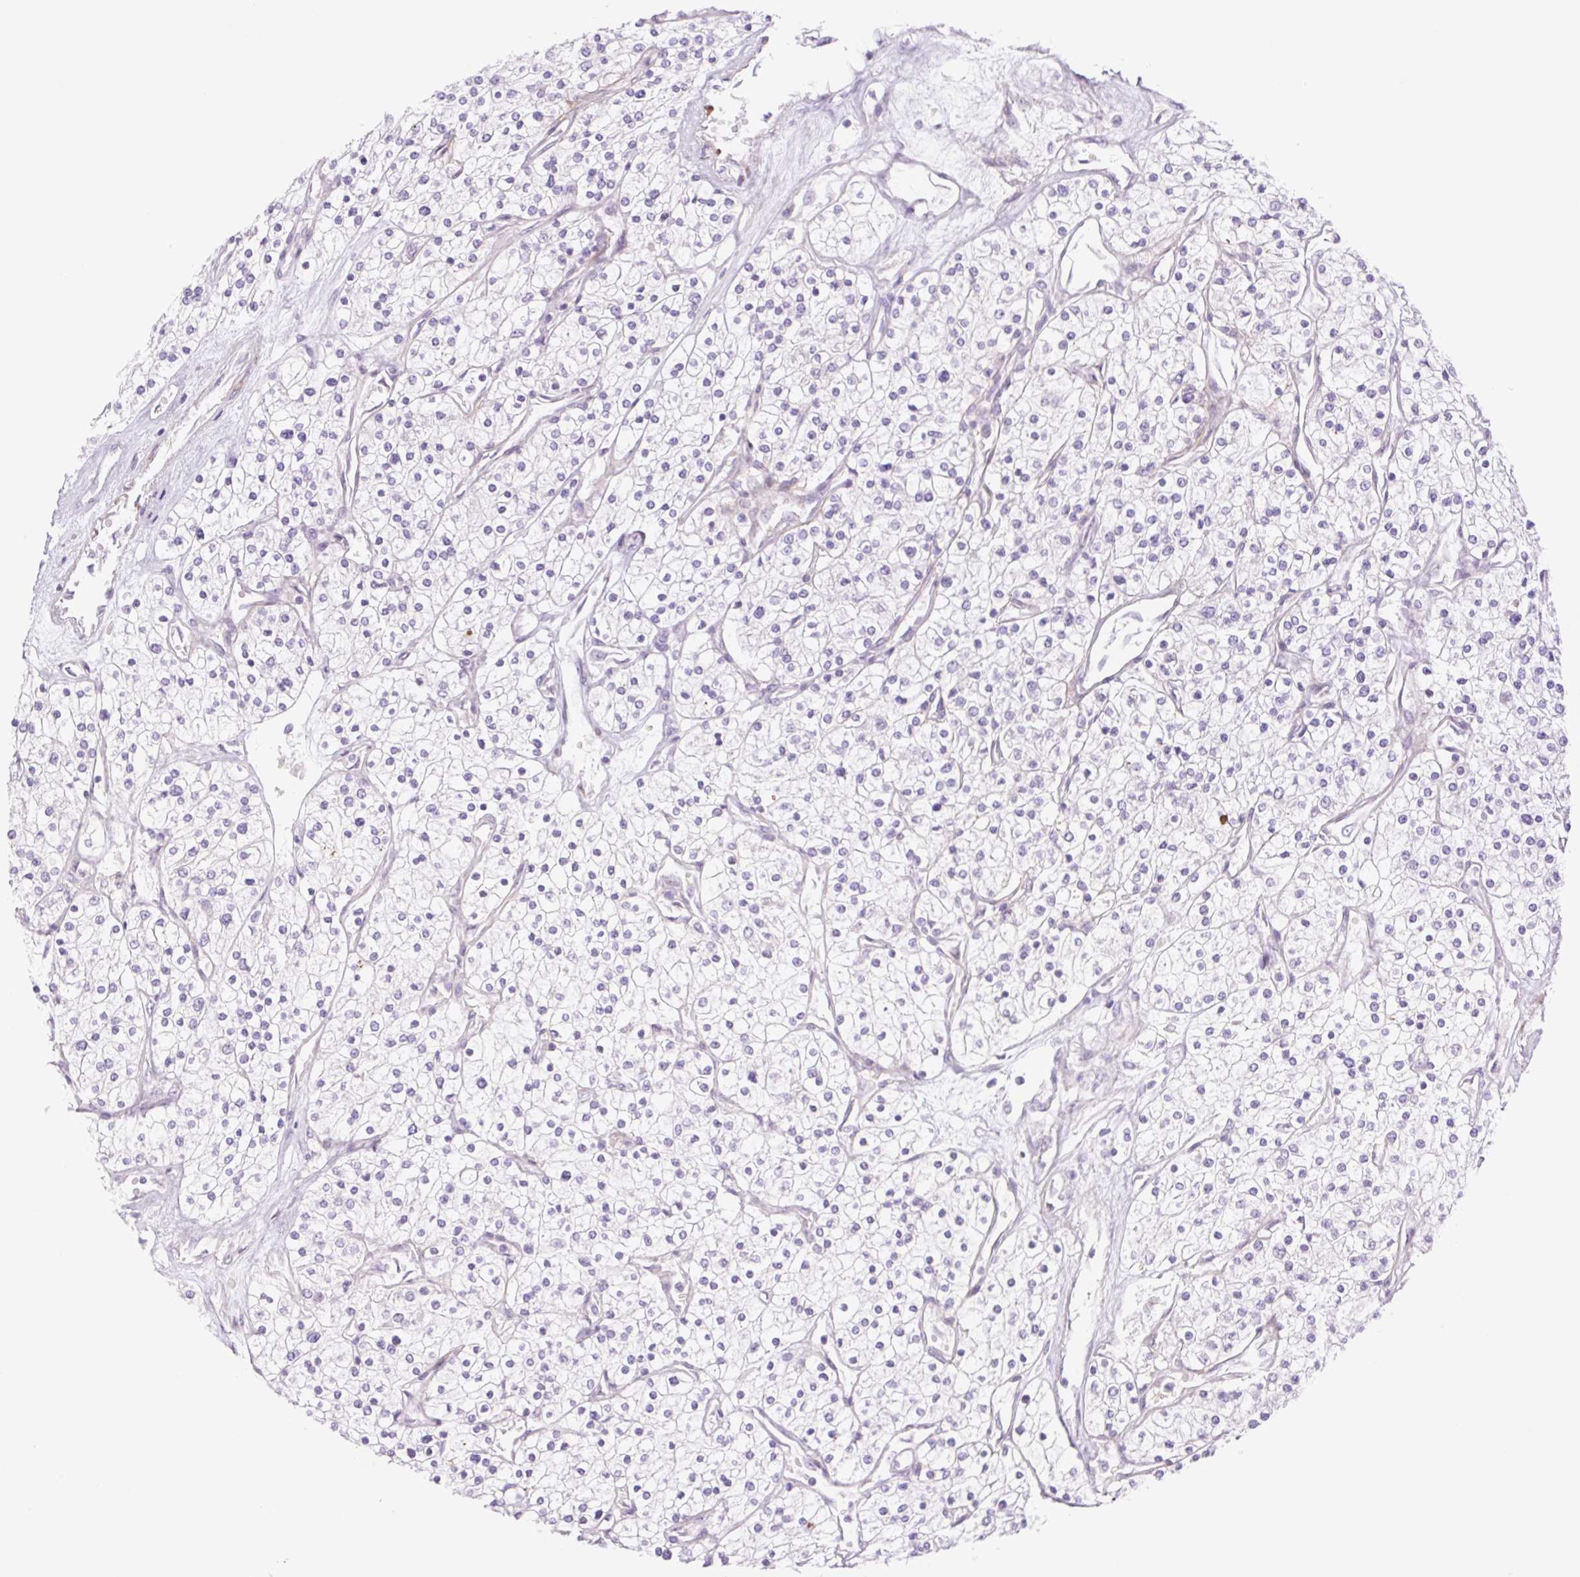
{"staining": {"intensity": "negative", "quantity": "none", "location": "none"}, "tissue": "renal cancer", "cell_type": "Tumor cells", "image_type": "cancer", "snomed": [{"axis": "morphology", "description": "Adenocarcinoma, NOS"}, {"axis": "topography", "description": "Kidney"}], "caption": "Immunohistochemical staining of human renal cancer (adenocarcinoma) reveals no significant positivity in tumor cells.", "gene": "COL5A1", "patient": {"sex": "male", "age": 80}}